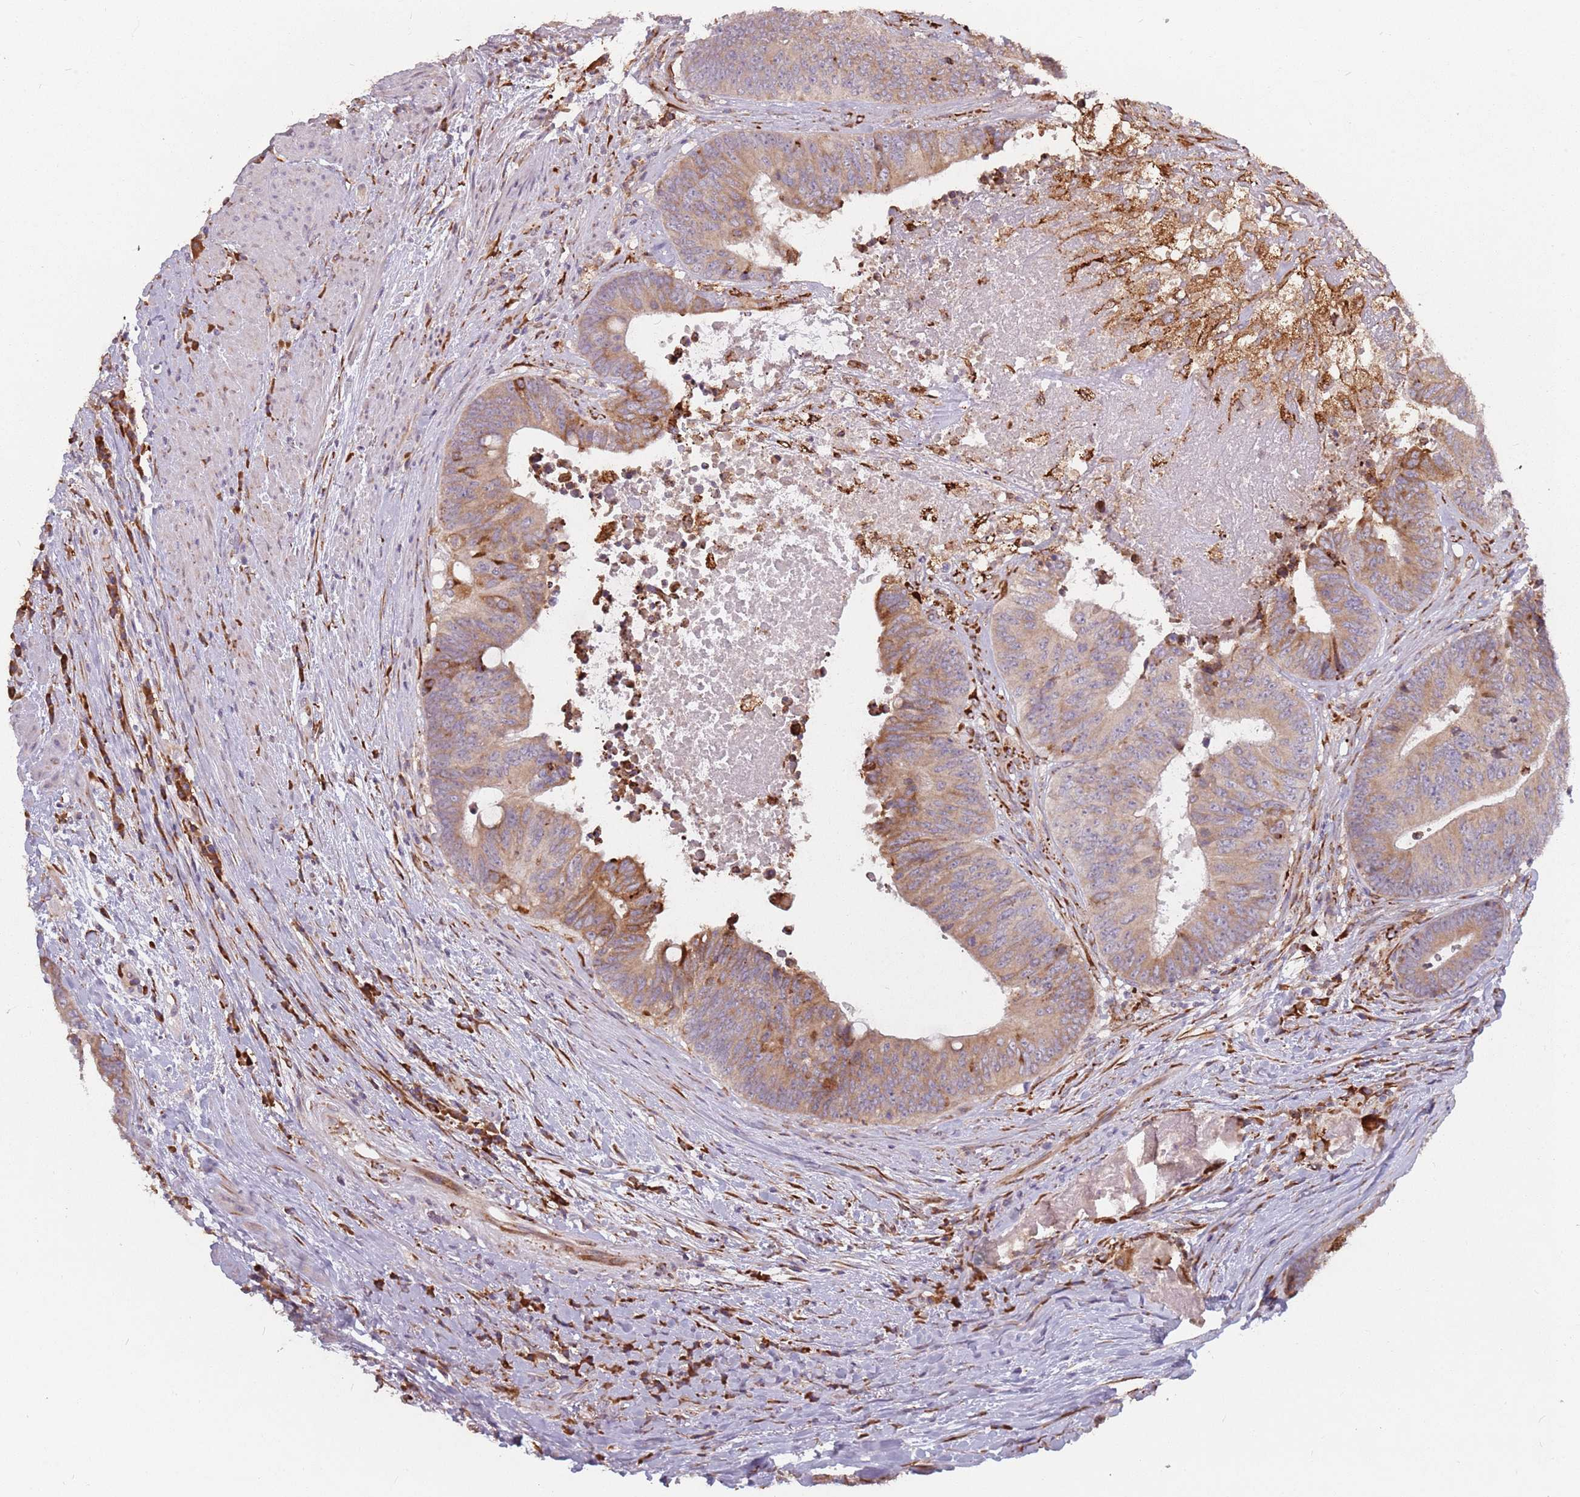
{"staining": {"intensity": "moderate", "quantity": ">75%", "location": "cytoplasmic/membranous"}, "tissue": "colorectal cancer", "cell_type": "Tumor cells", "image_type": "cancer", "snomed": [{"axis": "morphology", "description": "Adenocarcinoma, NOS"}, {"axis": "topography", "description": "Rectum"}], "caption": "Moderate cytoplasmic/membranous expression for a protein is seen in approximately >75% of tumor cells of colorectal adenocarcinoma using immunohistochemistry (IHC).", "gene": "RPS9", "patient": {"sex": "male", "age": 72}}